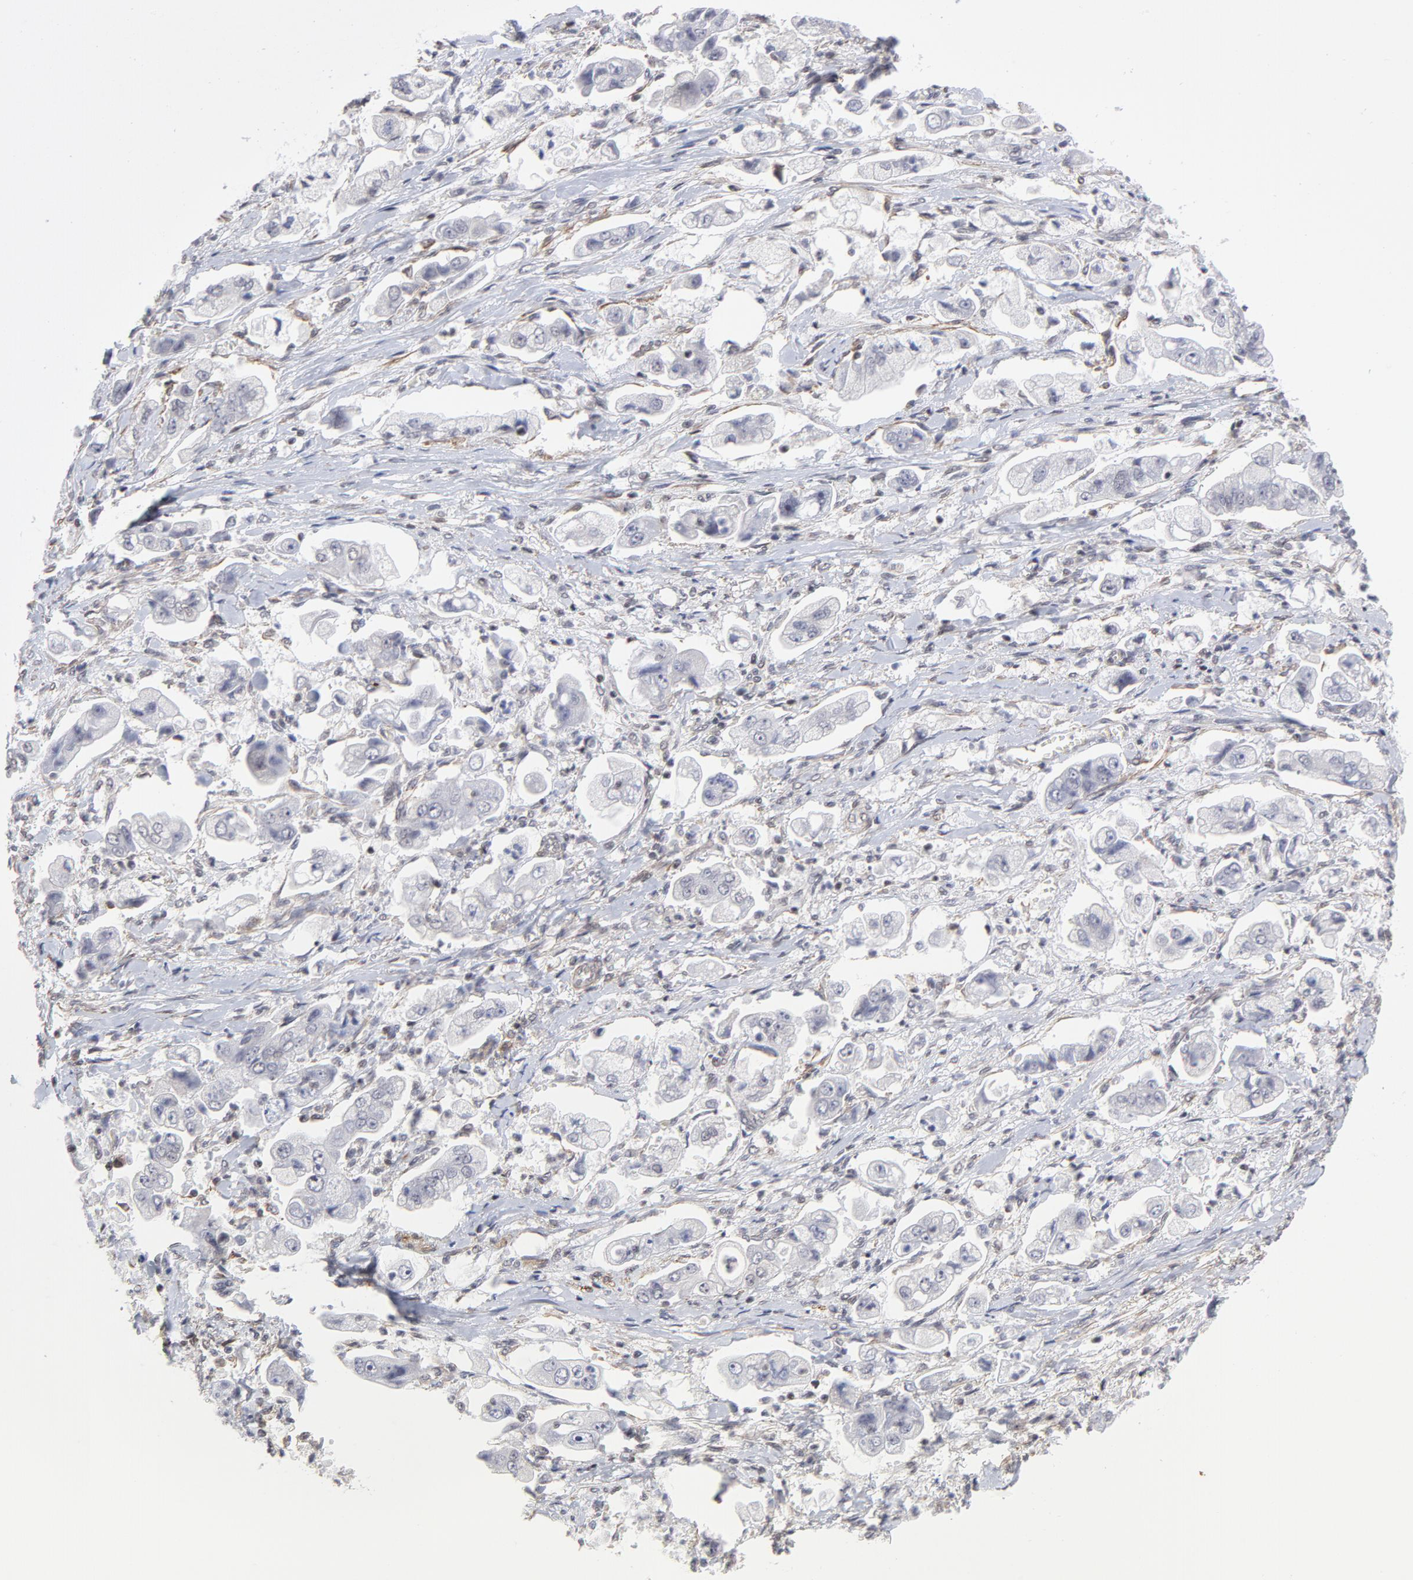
{"staining": {"intensity": "negative", "quantity": "none", "location": "none"}, "tissue": "stomach cancer", "cell_type": "Tumor cells", "image_type": "cancer", "snomed": [{"axis": "morphology", "description": "Adenocarcinoma, NOS"}, {"axis": "topography", "description": "Stomach"}], "caption": "IHC of human stomach adenocarcinoma demonstrates no staining in tumor cells.", "gene": "CTCF", "patient": {"sex": "male", "age": 62}}